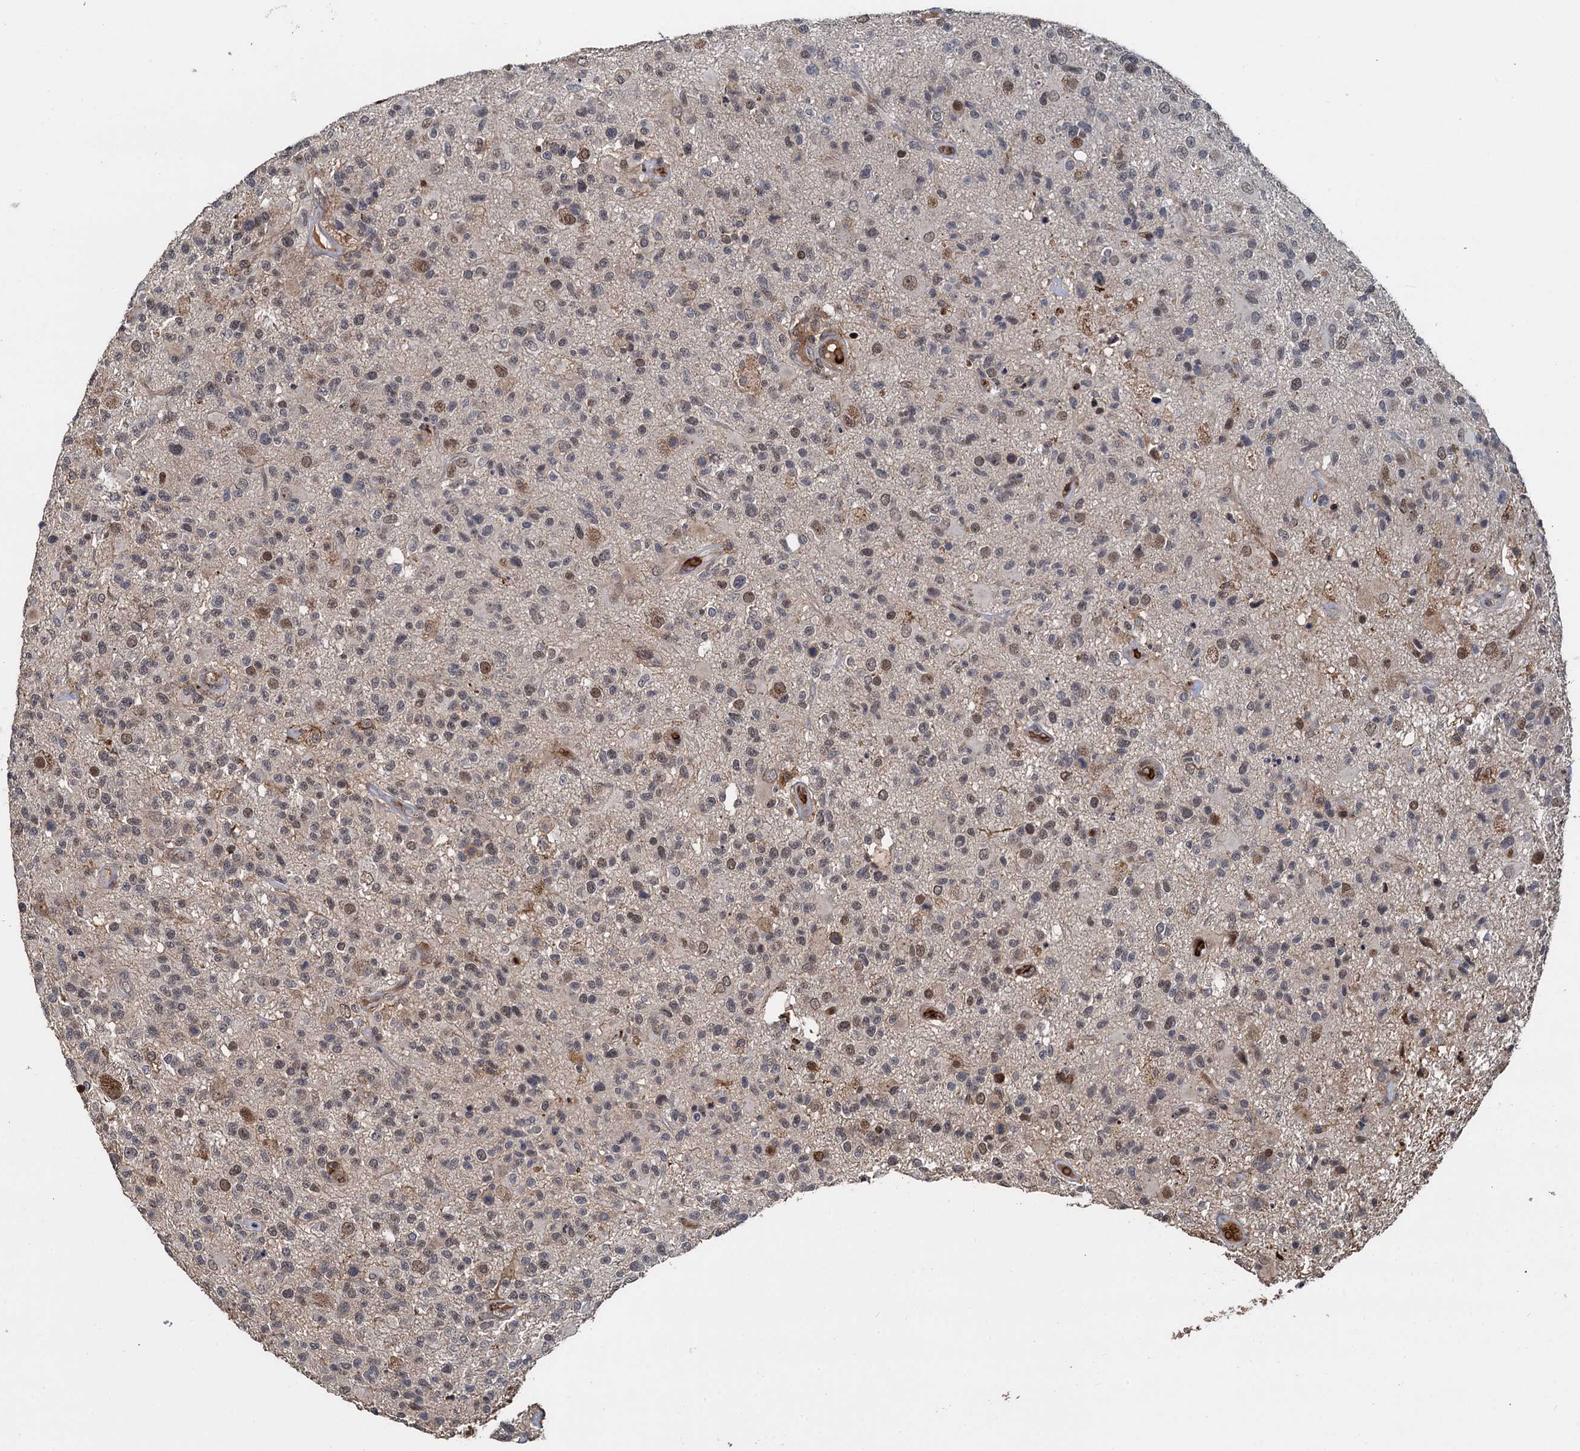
{"staining": {"intensity": "moderate", "quantity": "<25%", "location": "nuclear"}, "tissue": "glioma", "cell_type": "Tumor cells", "image_type": "cancer", "snomed": [{"axis": "morphology", "description": "Glioma, malignant, High grade"}, {"axis": "morphology", "description": "Glioblastoma, NOS"}, {"axis": "topography", "description": "Brain"}], "caption": "DAB (3,3'-diaminobenzidine) immunohistochemical staining of human glioblastoma demonstrates moderate nuclear protein positivity in approximately <25% of tumor cells. The staining was performed using DAB, with brown indicating positive protein expression. Nuclei are stained blue with hematoxylin.", "gene": "FANCI", "patient": {"sex": "male", "age": 60}}